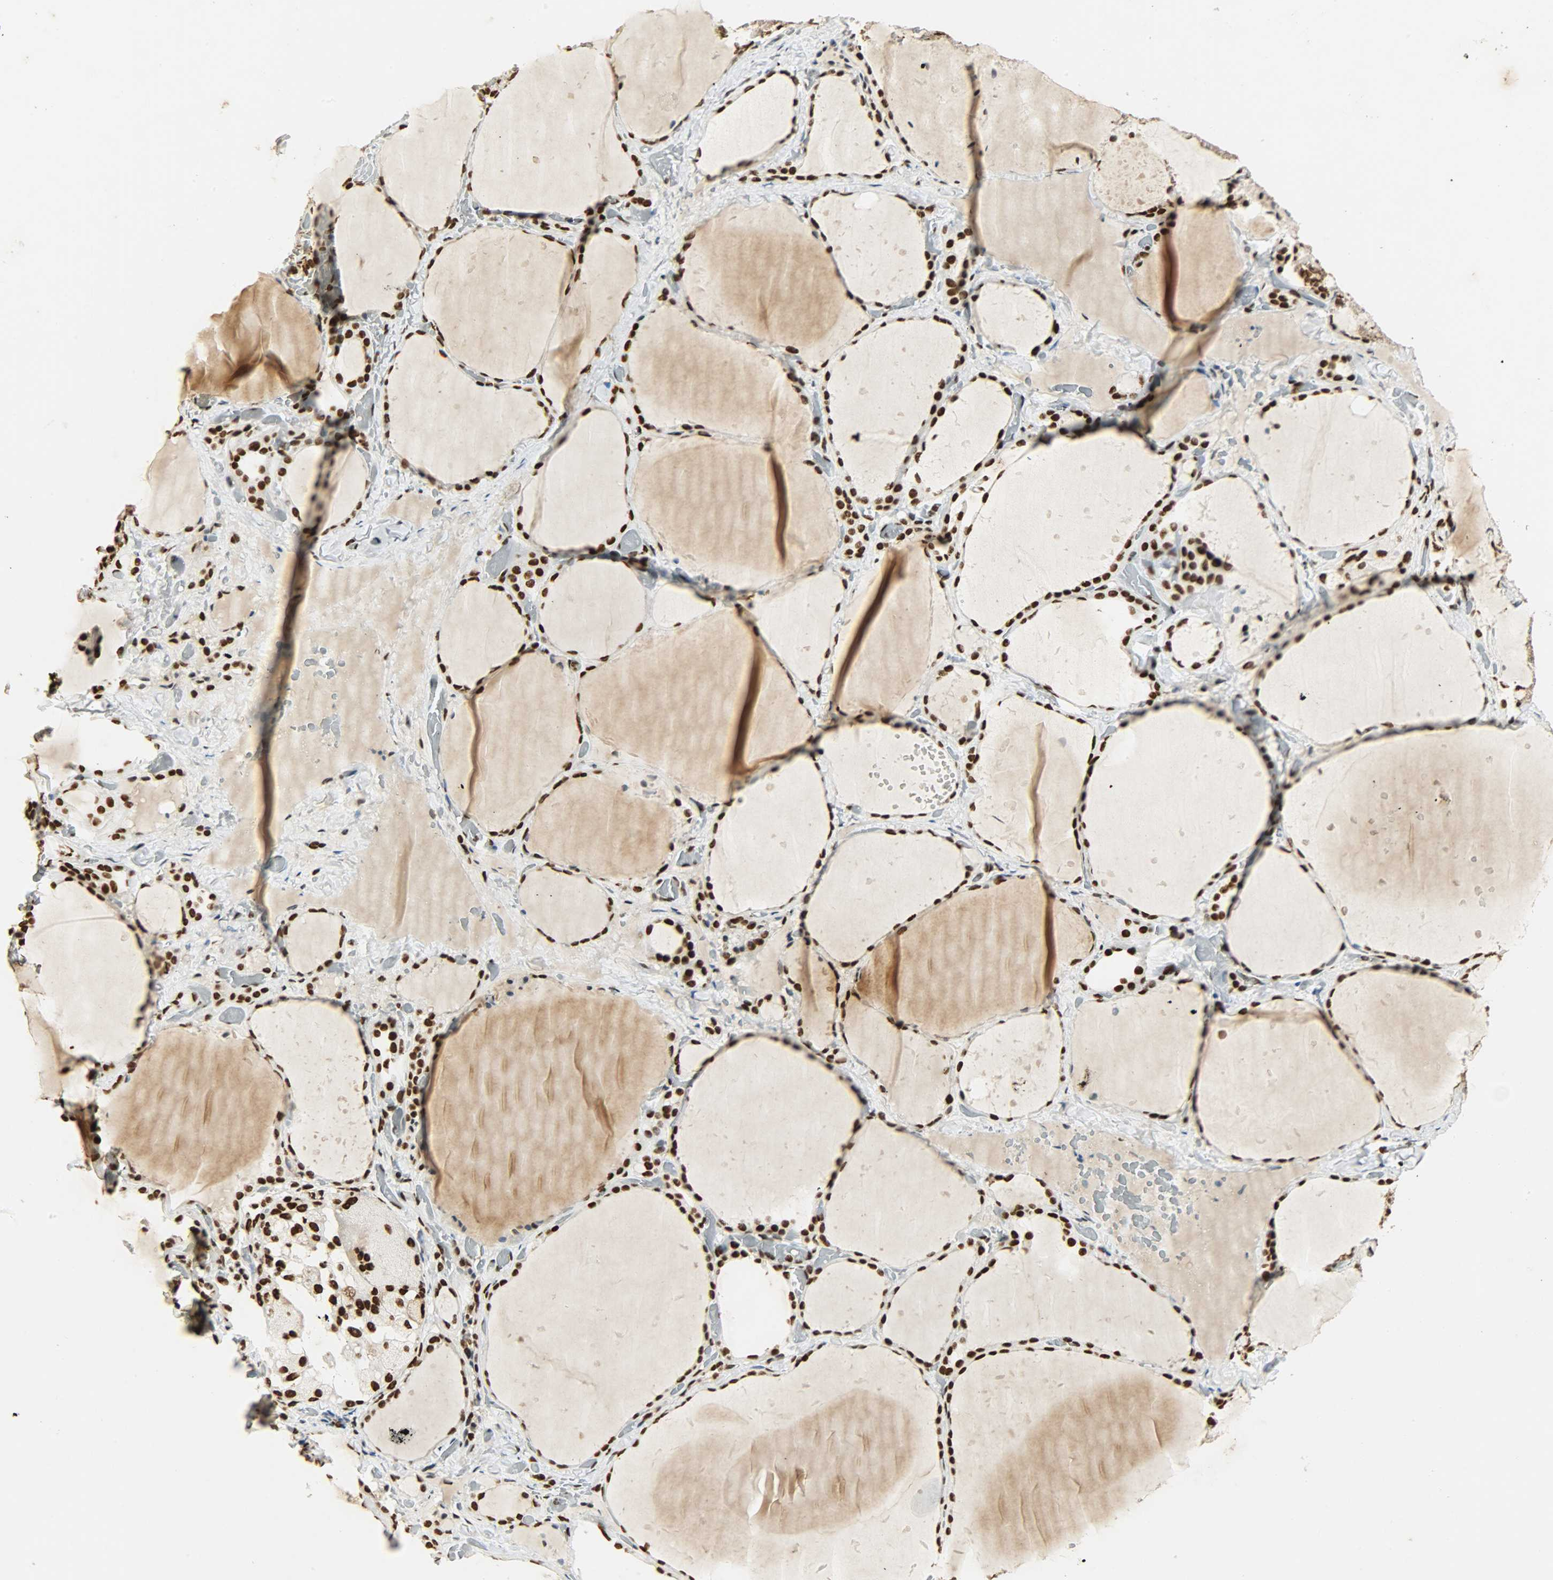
{"staining": {"intensity": "moderate", "quantity": ">75%", "location": "nuclear"}, "tissue": "thyroid gland", "cell_type": "Glandular cells", "image_type": "normal", "snomed": [{"axis": "morphology", "description": "Normal tissue, NOS"}, {"axis": "topography", "description": "Thyroid gland"}], "caption": "The photomicrograph exhibits staining of unremarkable thyroid gland, revealing moderate nuclear protein staining (brown color) within glandular cells.", "gene": "KHDRBS1", "patient": {"sex": "female", "age": 22}}